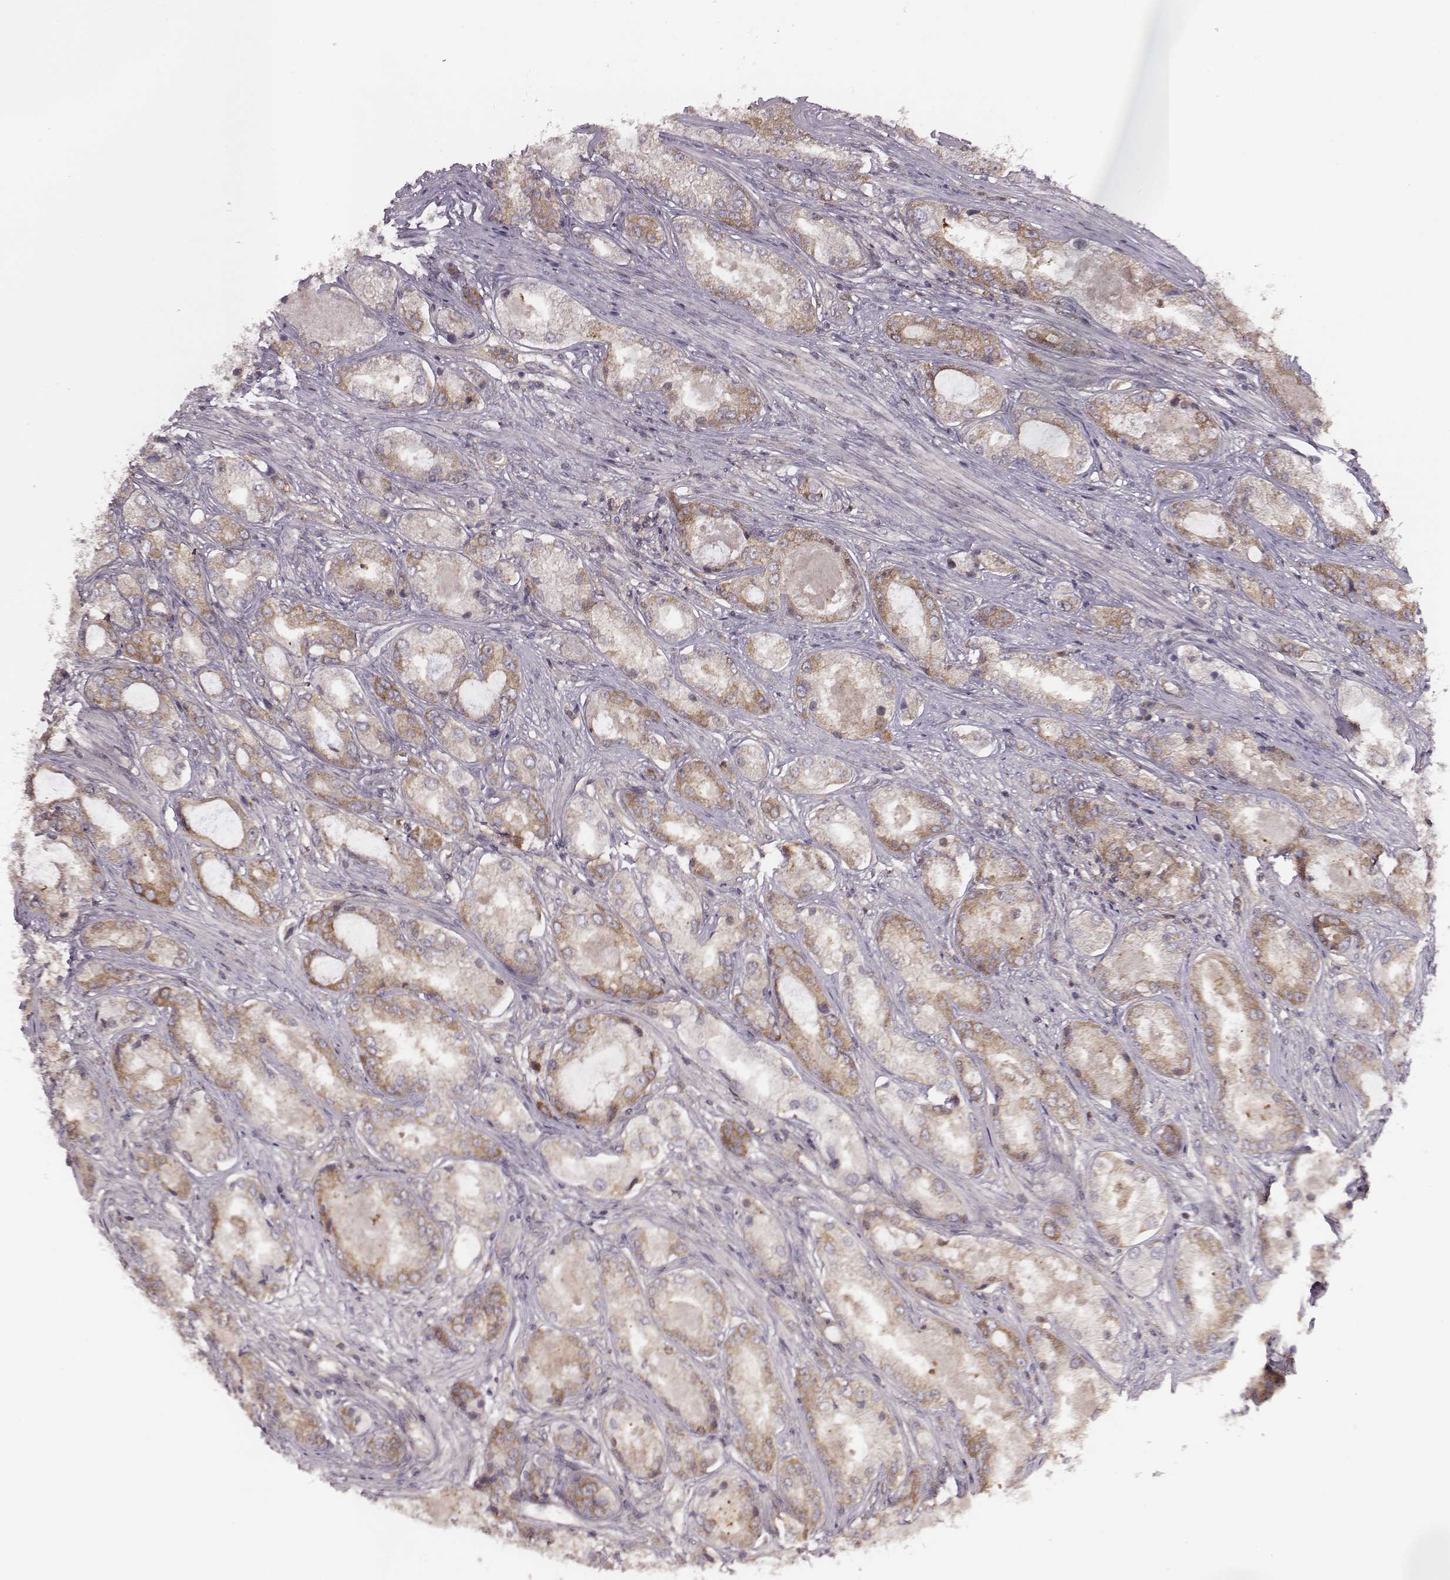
{"staining": {"intensity": "moderate", "quantity": ">75%", "location": "cytoplasmic/membranous"}, "tissue": "prostate cancer", "cell_type": "Tumor cells", "image_type": "cancer", "snomed": [{"axis": "morphology", "description": "Adenocarcinoma, Low grade"}, {"axis": "topography", "description": "Prostate"}], "caption": "Immunohistochemistry (IHC) histopathology image of human prostate cancer stained for a protein (brown), which exhibits medium levels of moderate cytoplasmic/membranous staining in approximately >75% of tumor cells.", "gene": "VPS26A", "patient": {"sex": "male", "age": 68}}